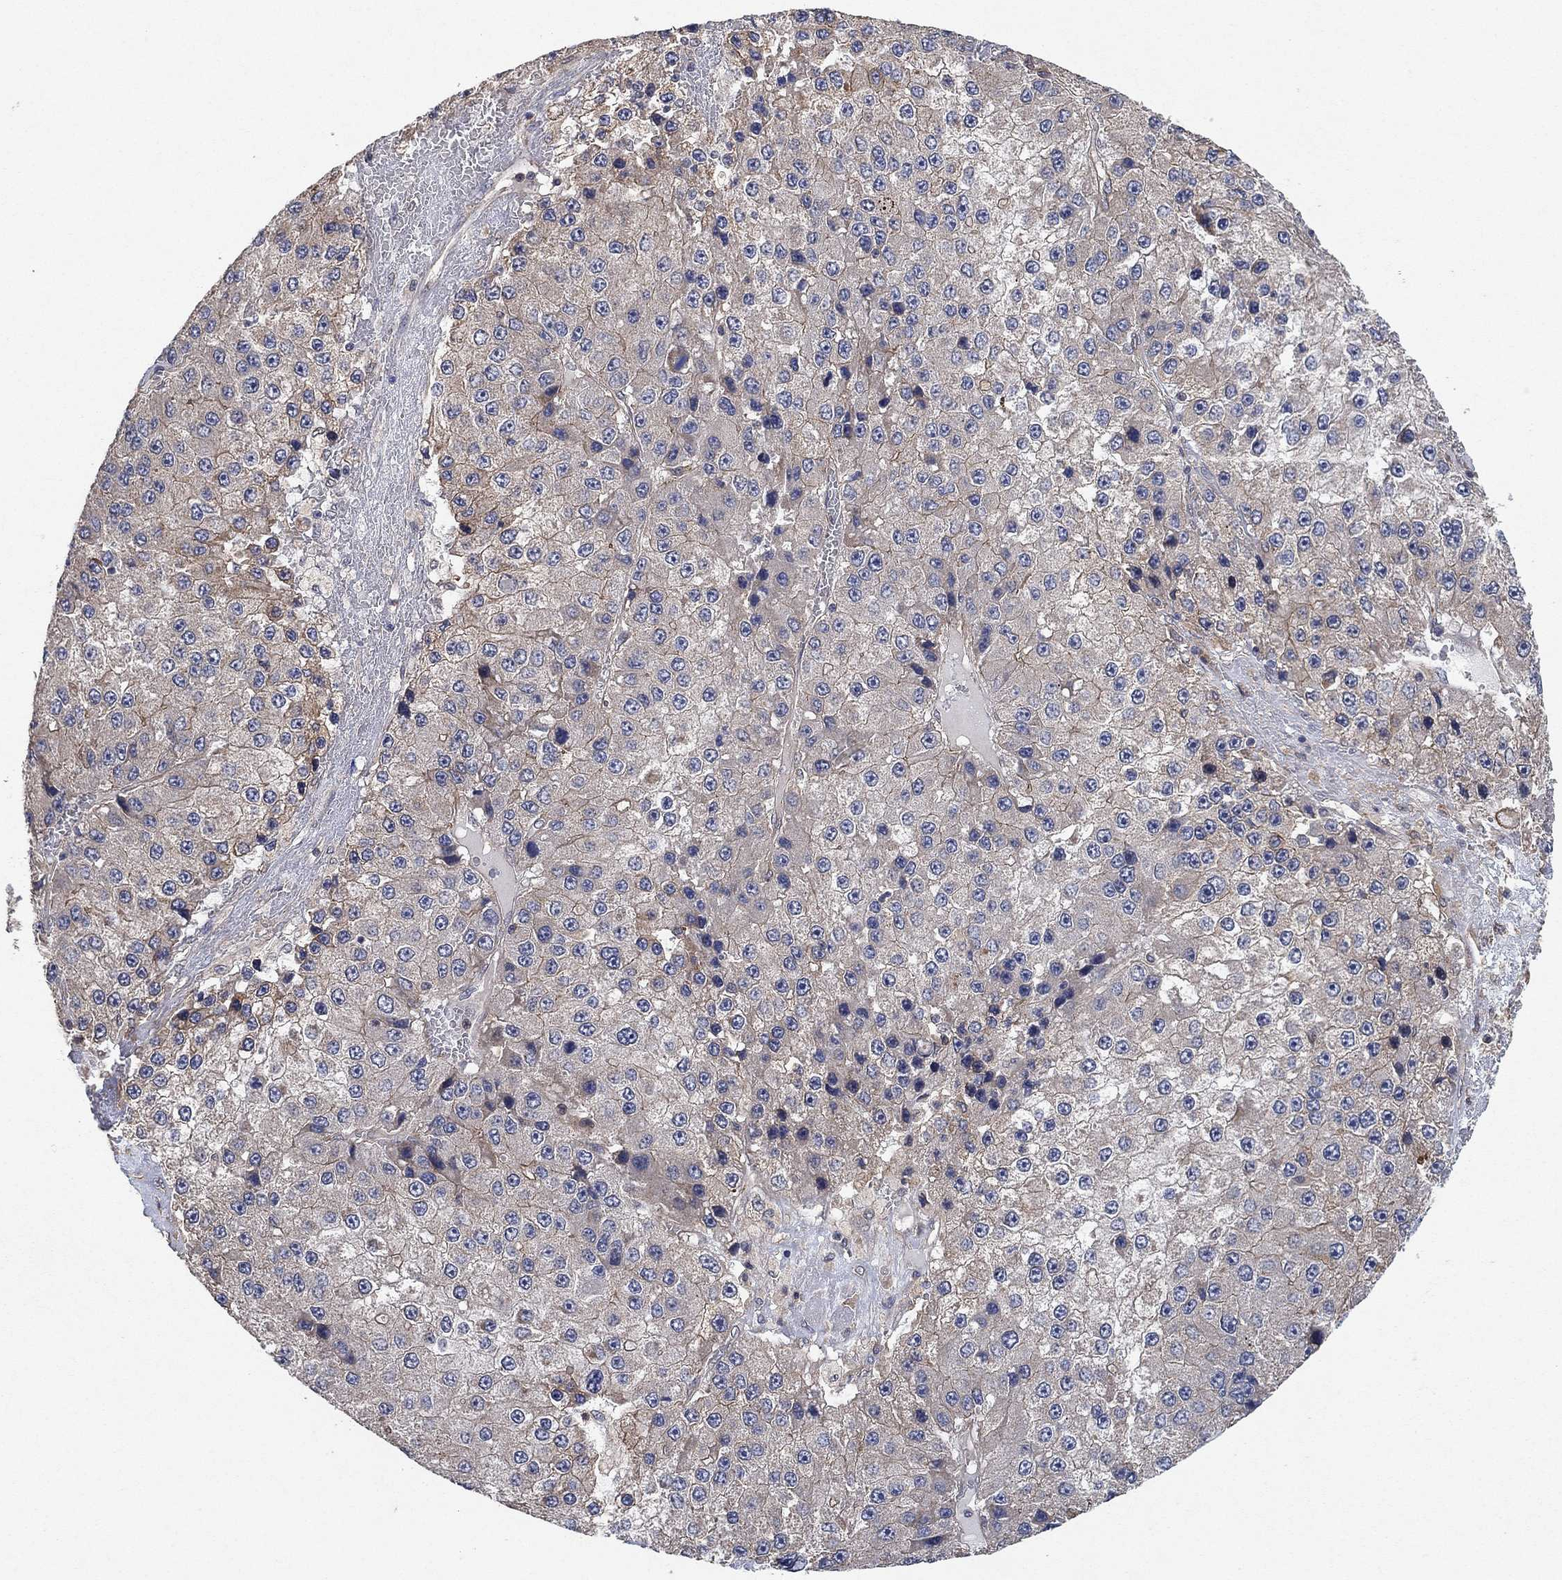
{"staining": {"intensity": "moderate", "quantity": "<25%", "location": "cytoplasmic/membranous"}, "tissue": "liver cancer", "cell_type": "Tumor cells", "image_type": "cancer", "snomed": [{"axis": "morphology", "description": "Carcinoma, Hepatocellular, NOS"}, {"axis": "topography", "description": "Liver"}], "caption": "This micrograph shows liver cancer stained with IHC to label a protein in brown. The cytoplasmic/membranous of tumor cells show moderate positivity for the protein. Nuclei are counter-stained blue.", "gene": "MCUR1", "patient": {"sex": "female", "age": 73}}